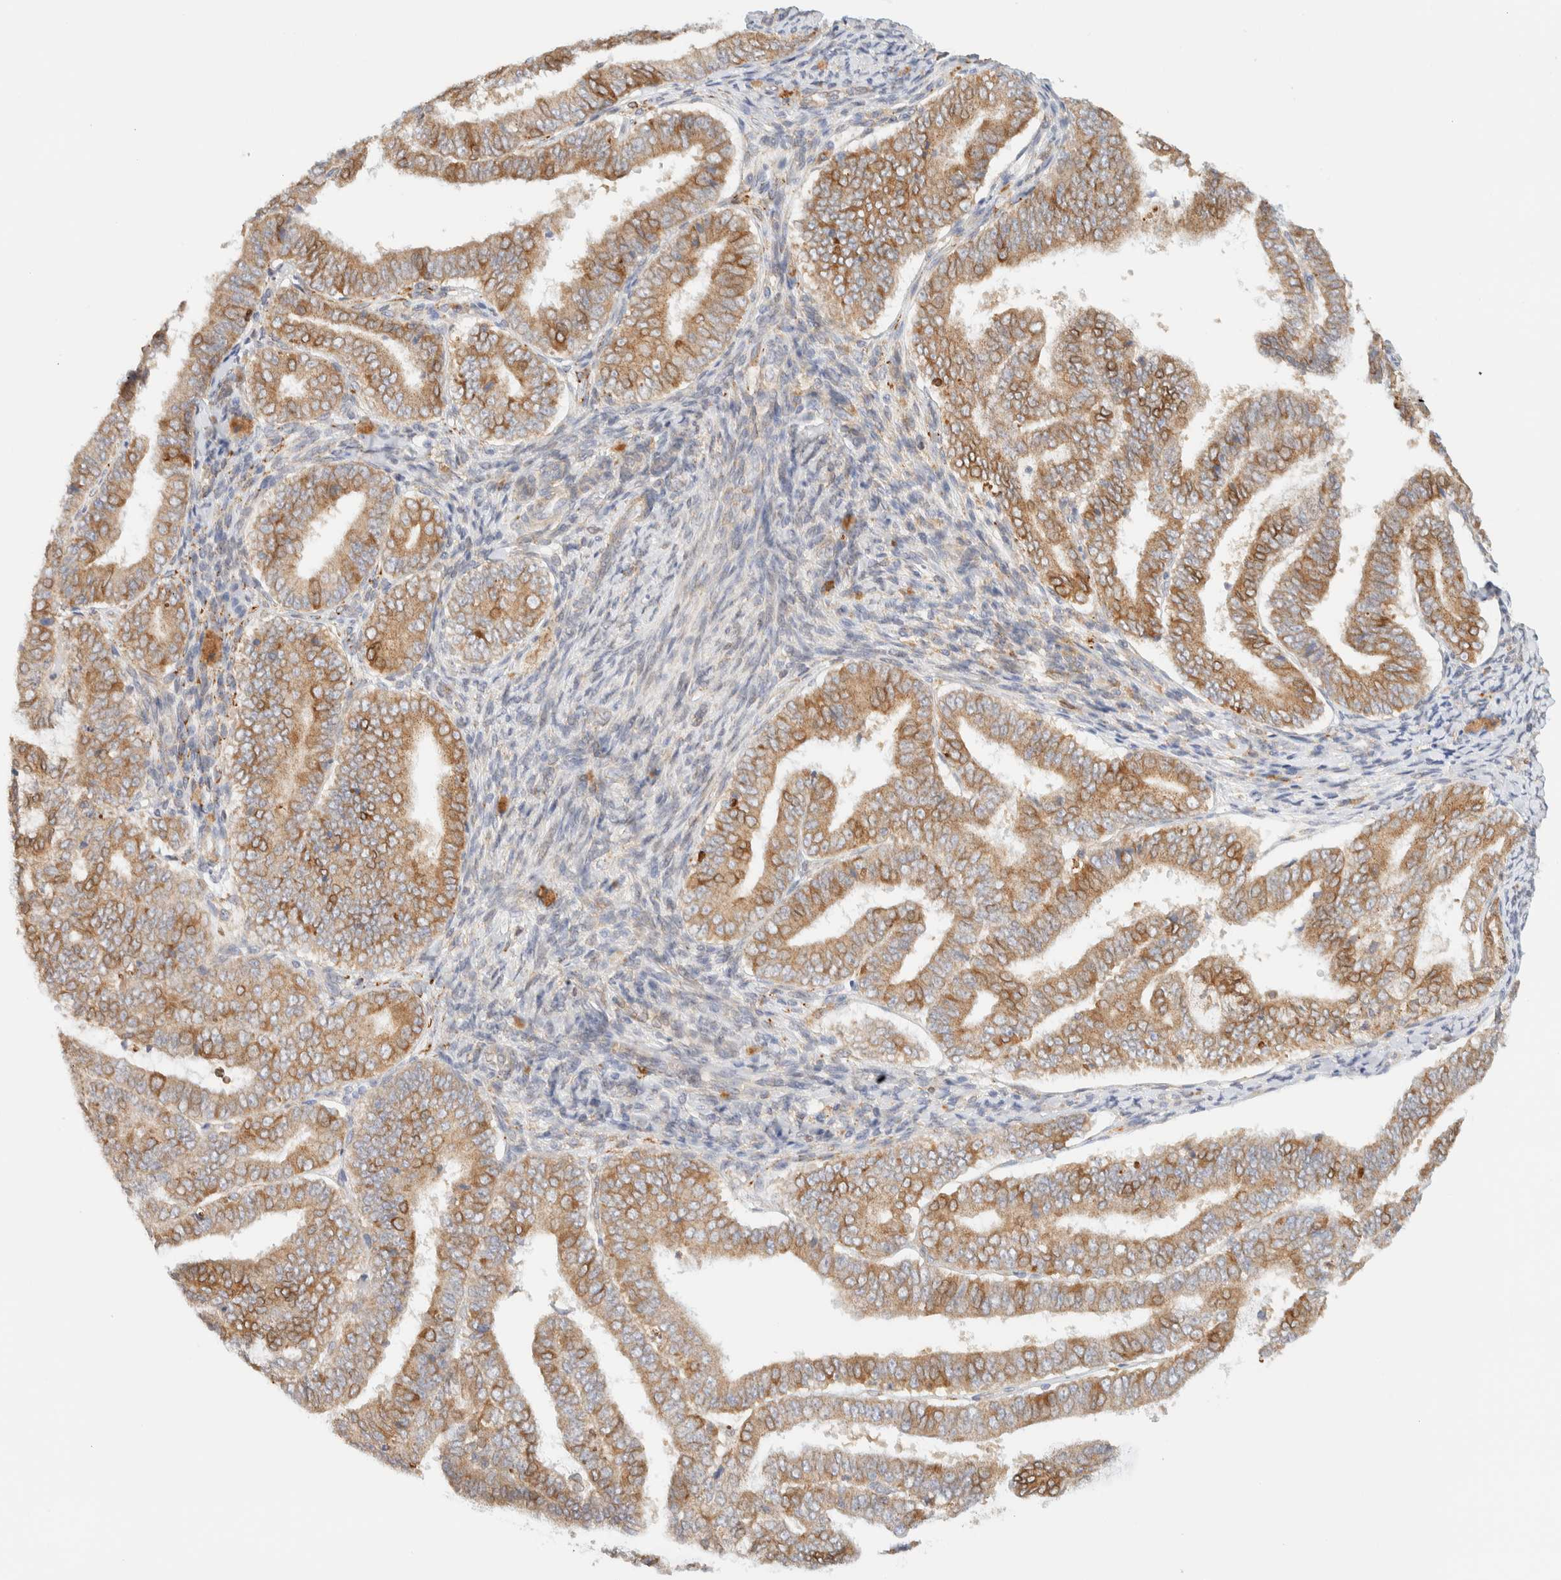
{"staining": {"intensity": "moderate", "quantity": ">75%", "location": "cytoplasmic/membranous"}, "tissue": "endometrial cancer", "cell_type": "Tumor cells", "image_type": "cancer", "snomed": [{"axis": "morphology", "description": "Adenocarcinoma, NOS"}, {"axis": "topography", "description": "Endometrium"}], "caption": "IHC micrograph of endometrial adenocarcinoma stained for a protein (brown), which exhibits medium levels of moderate cytoplasmic/membranous staining in about >75% of tumor cells.", "gene": "NT5C", "patient": {"sex": "female", "age": 63}}